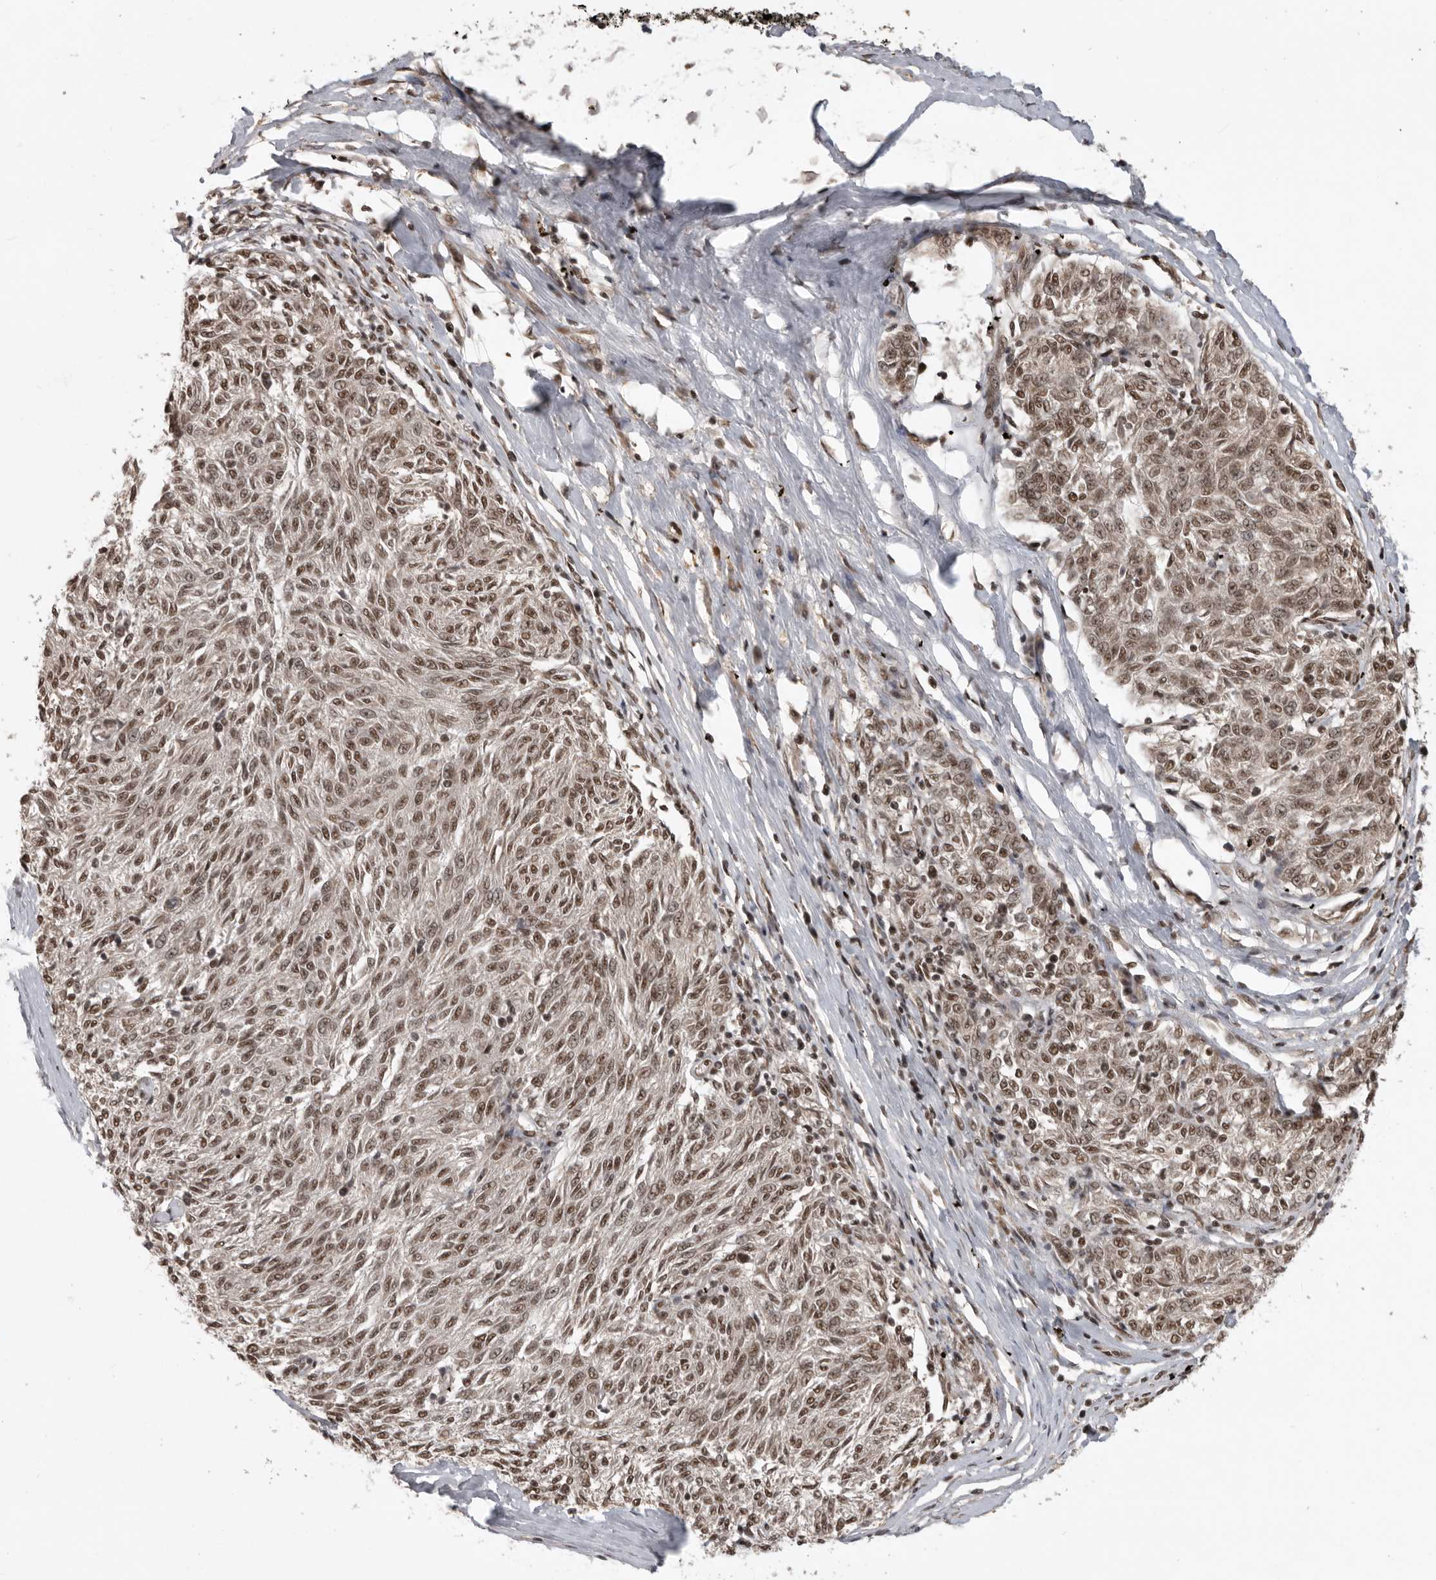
{"staining": {"intensity": "moderate", "quantity": ">75%", "location": "nuclear"}, "tissue": "melanoma", "cell_type": "Tumor cells", "image_type": "cancer", "snomed": [{"axis": "morphology", "description": "Malignant melanoma, NOS"}, {"axis": "topography", "description": "Skin"}], "caption": "Human melanoma stained with a protein marker reveals moderate staining in tumor cells.", "gene": "CBLL1", "patient": {"sex": "female", "age": 72}}